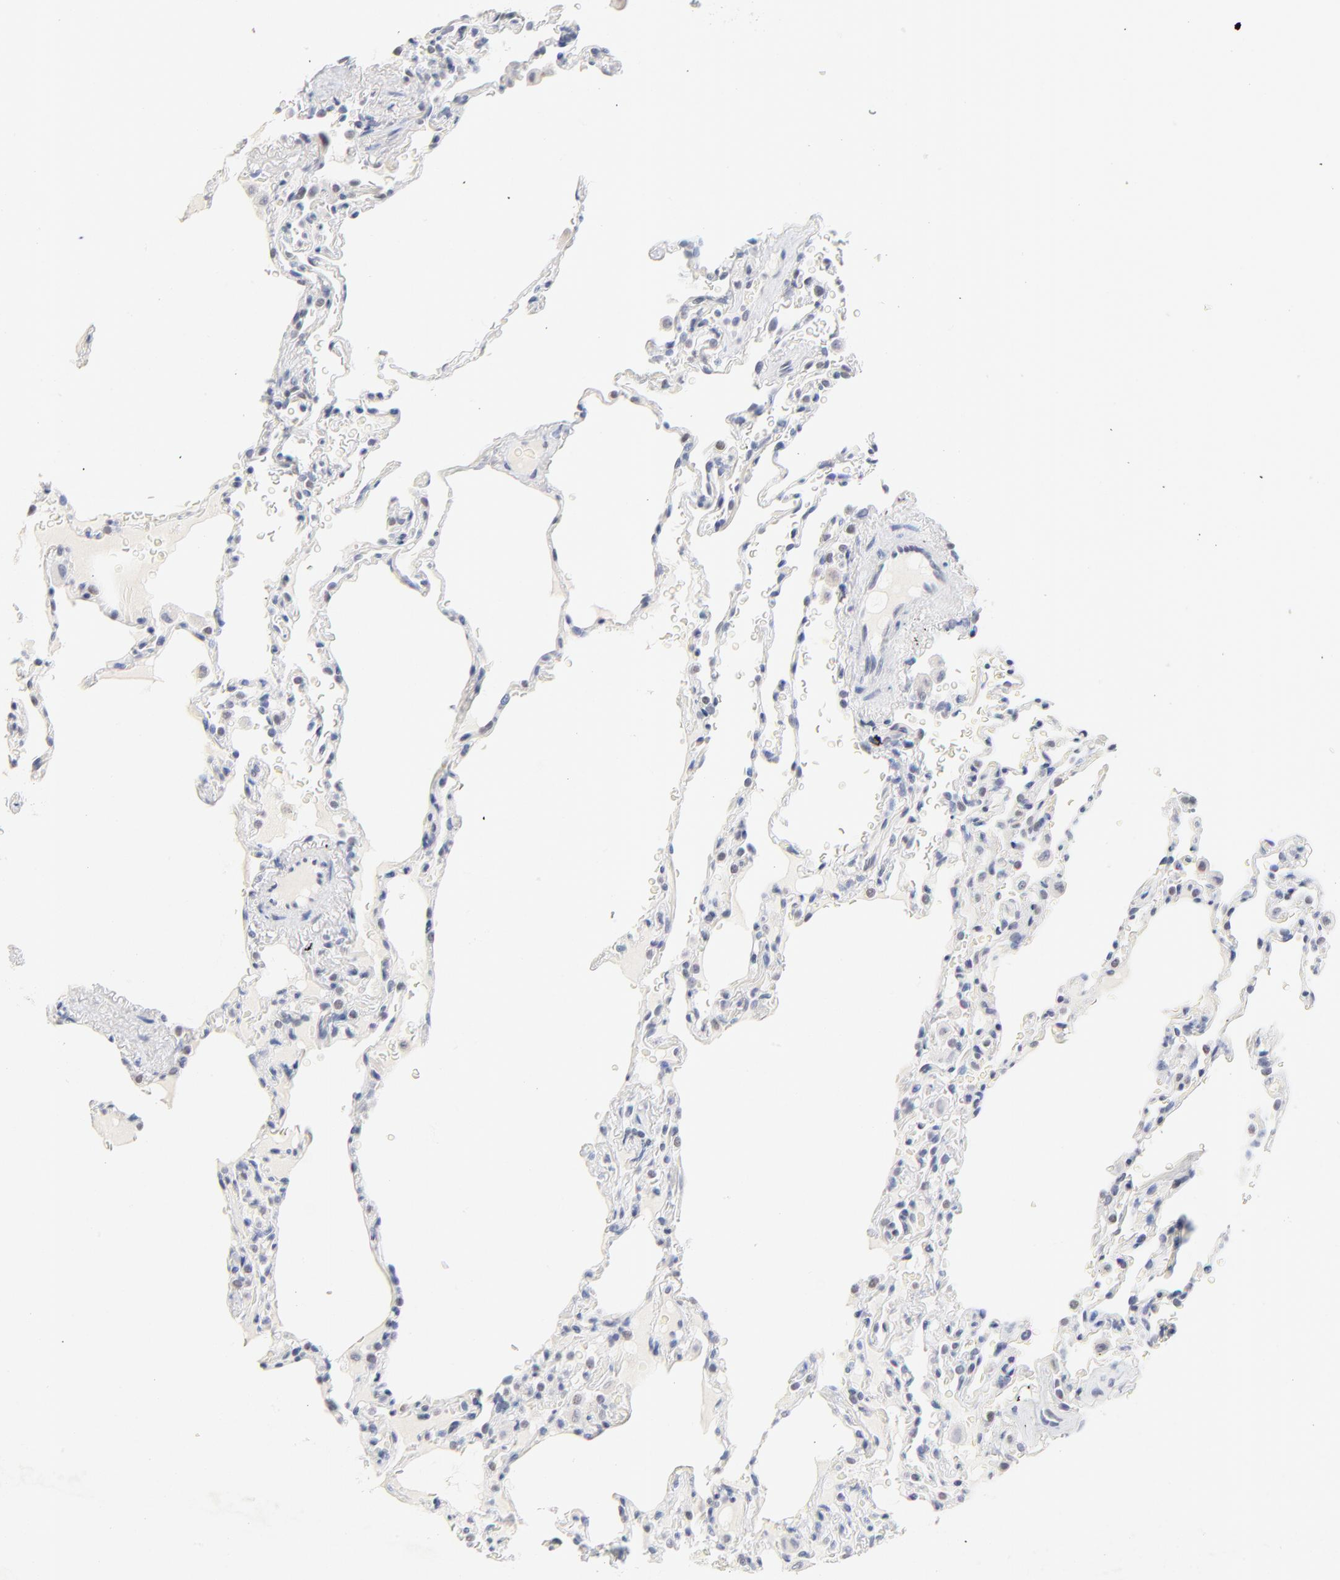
{"staining": {"intensity": "weak", "quantity": "<25%", "location": "nuclear"}, "tissue": "lung", "cell_type": "Alveolar cells", "image_type": "normal", "snomed": [{"axis": "morphology", "description": "Normal tissue, NOS"}, {"axis": "topography", "description": "Lung"}], "caption": "Alveolar cells are negative for brown protein staining in unremarkable lung. Nuclei are stained in blue.", "gene": "ORC2", "patient": {"sex": "male", "age": 59}}